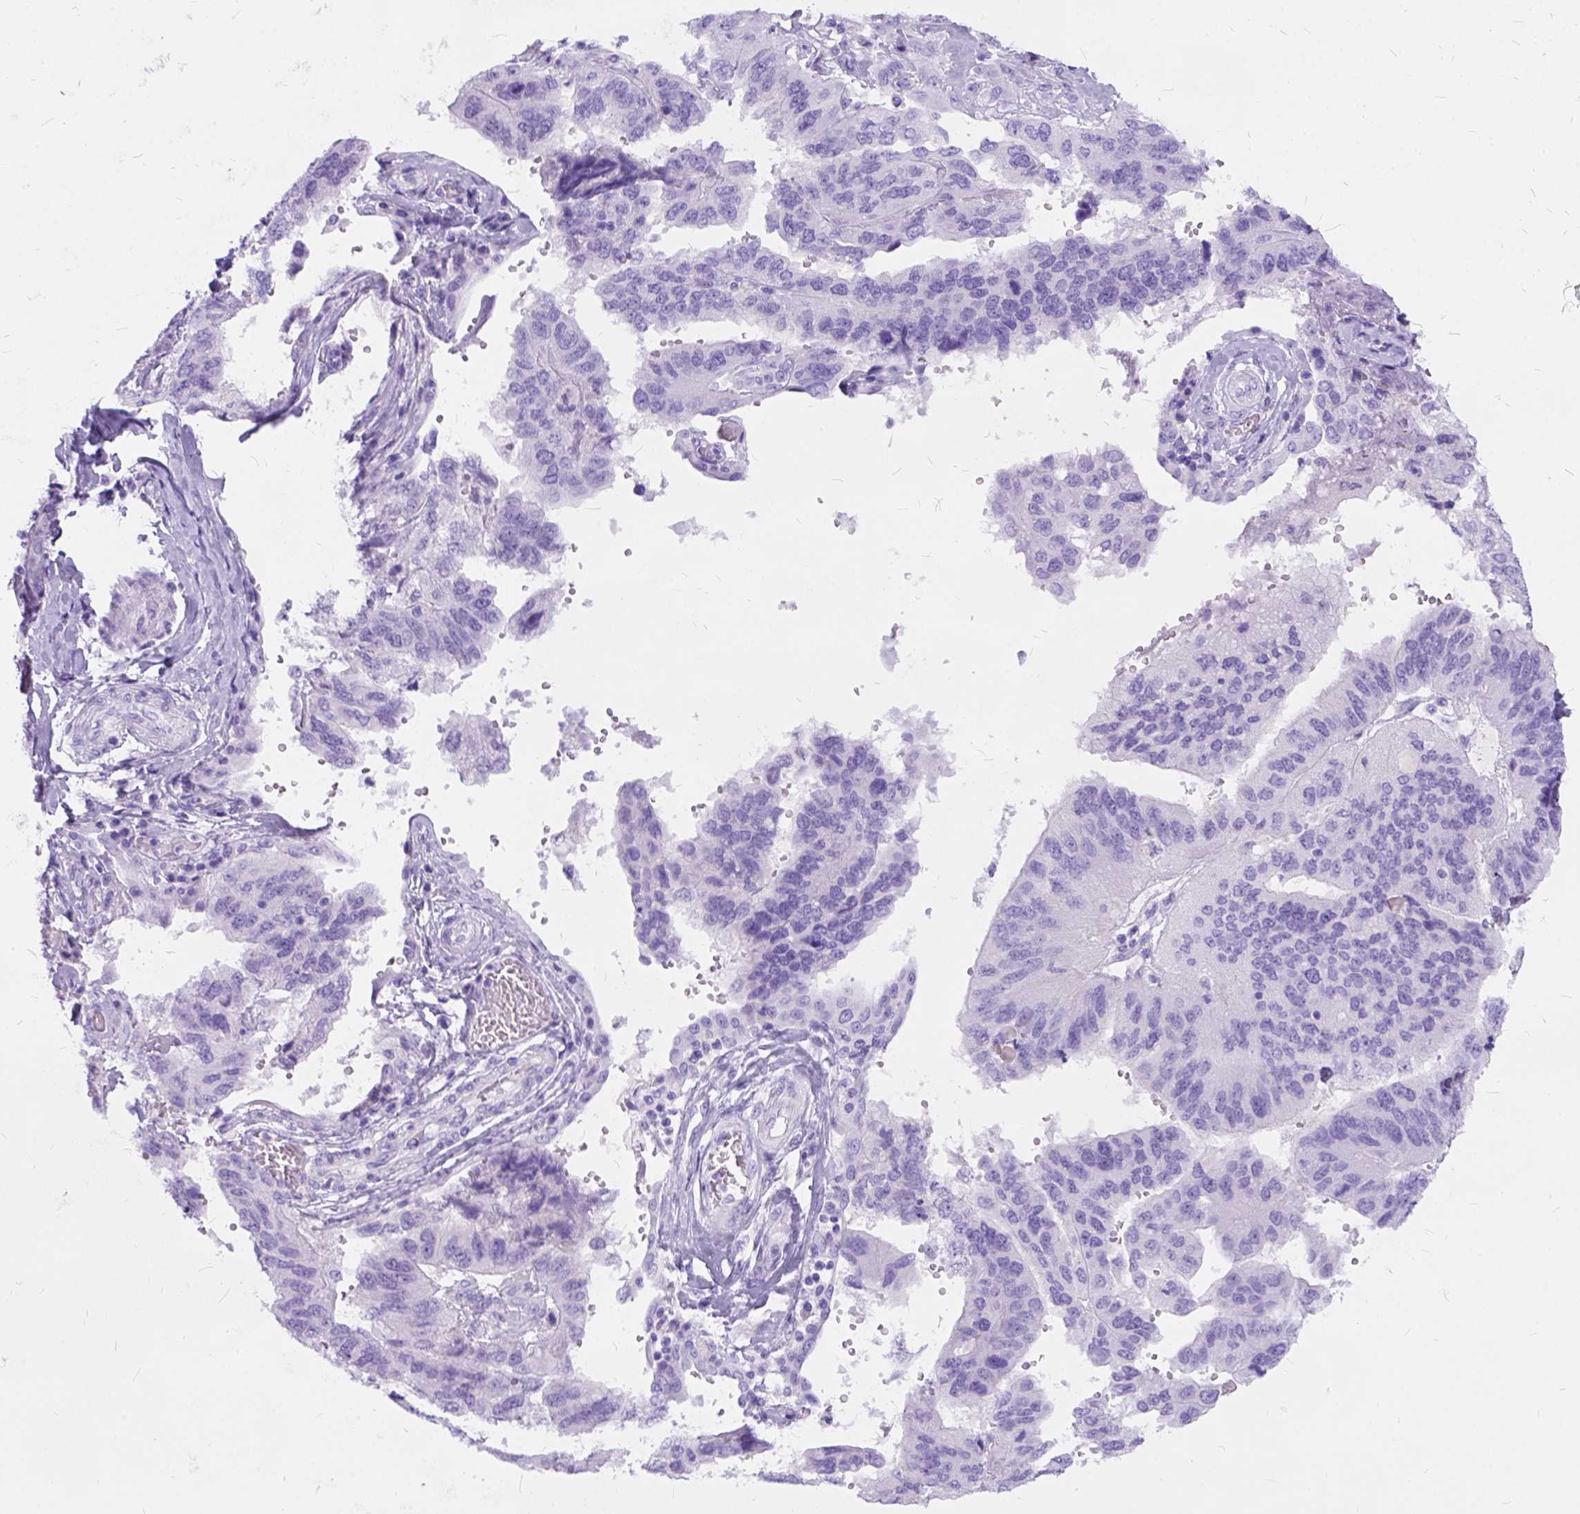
{"staining": {"intensity": "negative", "quantity": "none", "location": "none"}, "tissue": "ovarian cancer", "cell_type": "Tumor cells", "image_type": "cancer", "snomed": [{"axis": "morphology", "description": "Cystadenocarcinoma, serous, NOS"}, {"axis": "topography", "description": "Ovary"}], "caption": "Ovarian serous cystadenocarcinoma was stained to show a protein in brown. There is no significant positivity in tumor cells. The staining is performed using DAB (3,3'-diaminobenzidine) brown chromogen with nuclei counter-stained in using hematoxylin.", "gene": "C1QTNF3", "patient": {"sex": "female", "age": 79}}